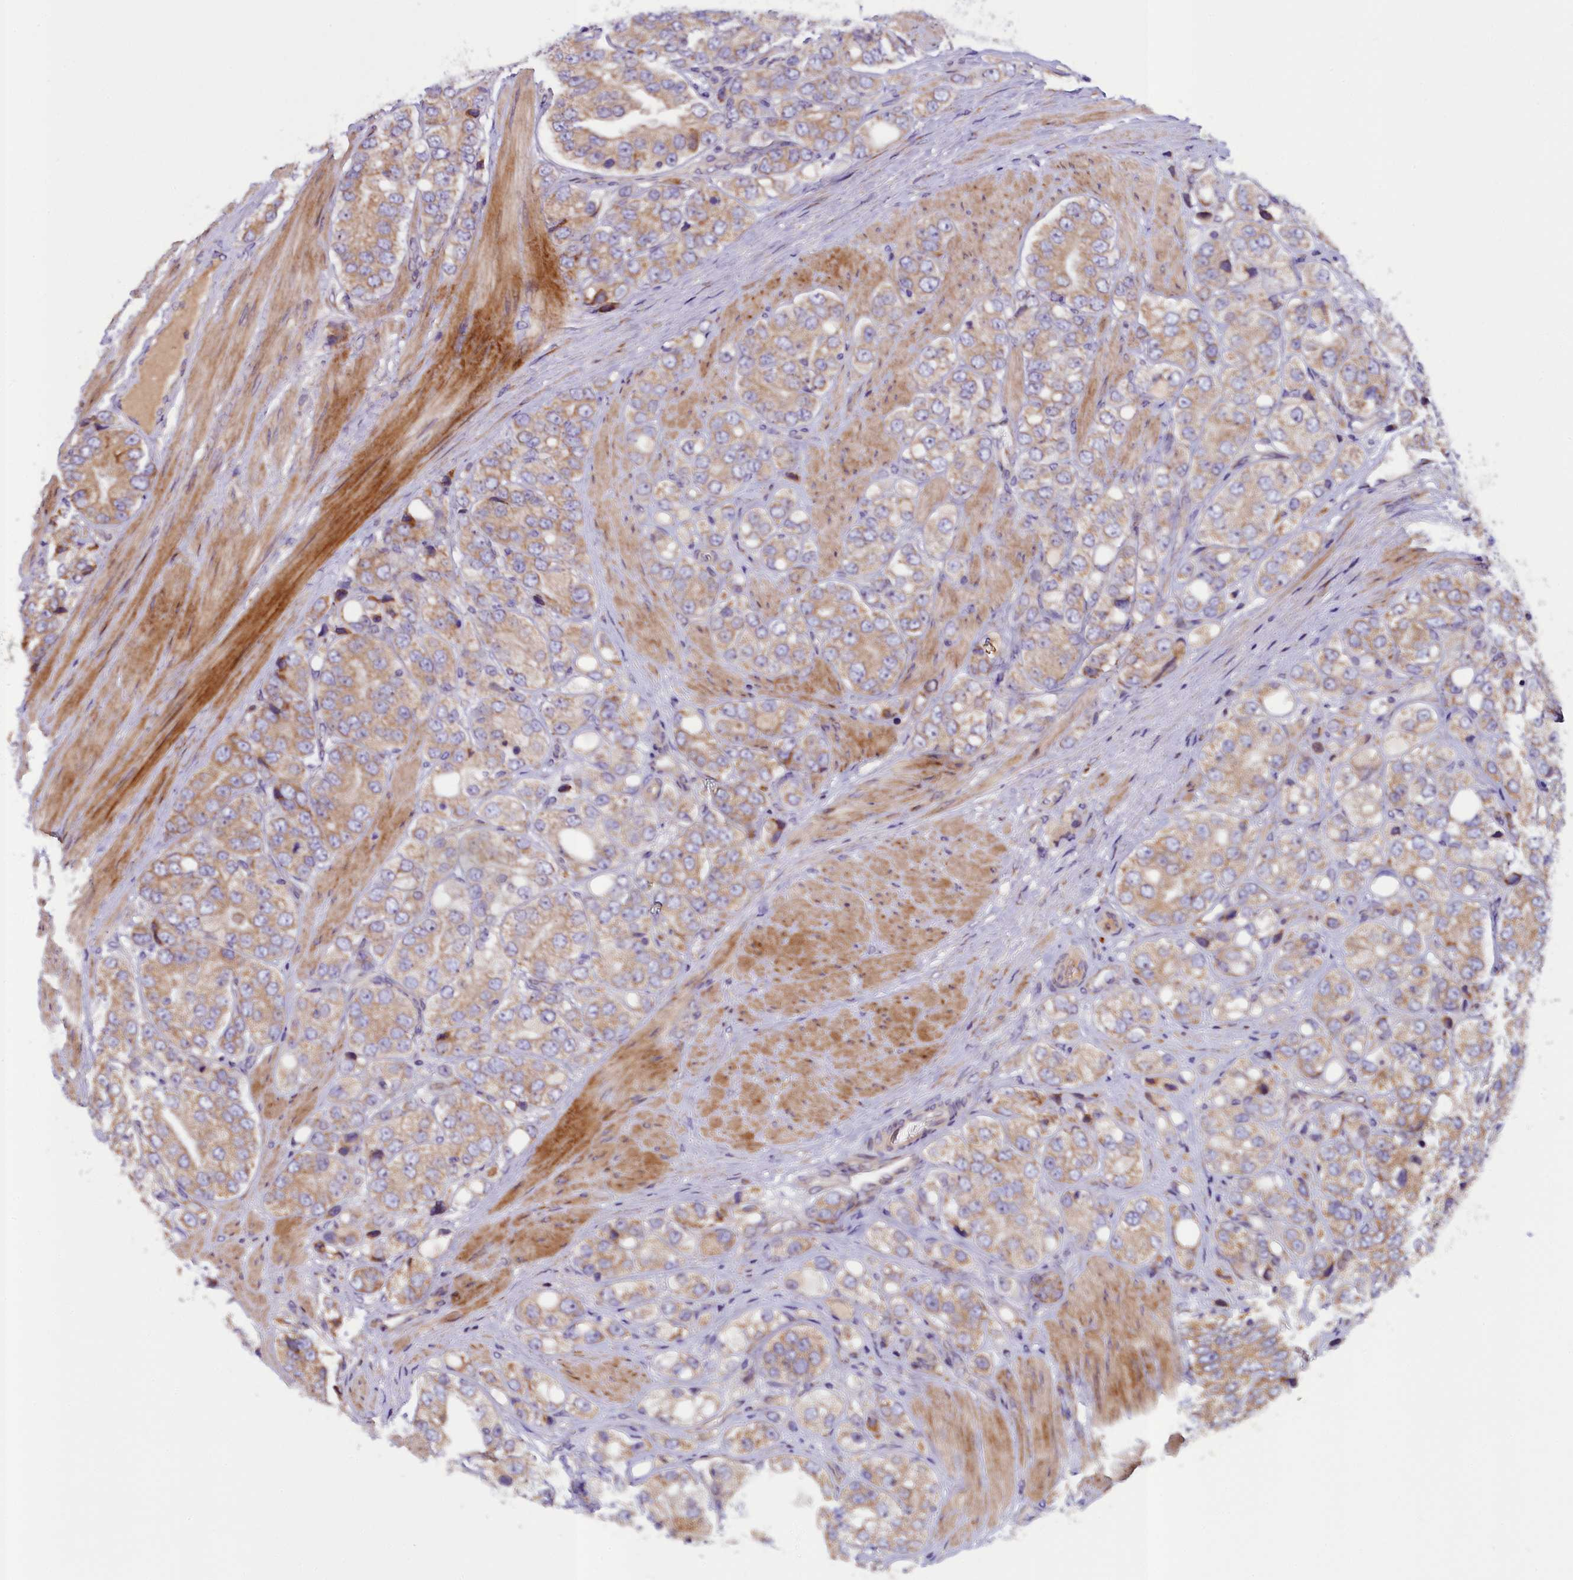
{"staining": {"intensity": "weak", "quantity": ">75%", "location": "cytoplasmic/membranous"}, "tissue": "prostate cancer", "cell_type": "Tumor cells", "image_type": "cancer", "snomed": [{"axis": "morphology", "description": "Adenocarcinoma, High grade"}, {"axis": "topography", "description": "Prostate"}], "caption": "Adenocarcinoma (high-grade) (prostate) tissue shows weak cytoplasmic/membranous expression in about >75% of tumor cells The protein of interest is stained brown, and the nuclei are stained in blue (DAB (3,3'-diaminobenzidine) IHC with brightfield microscopy, high magnification).", "gene": "FRY", "patient": {"sex": "male", "age": 50}}